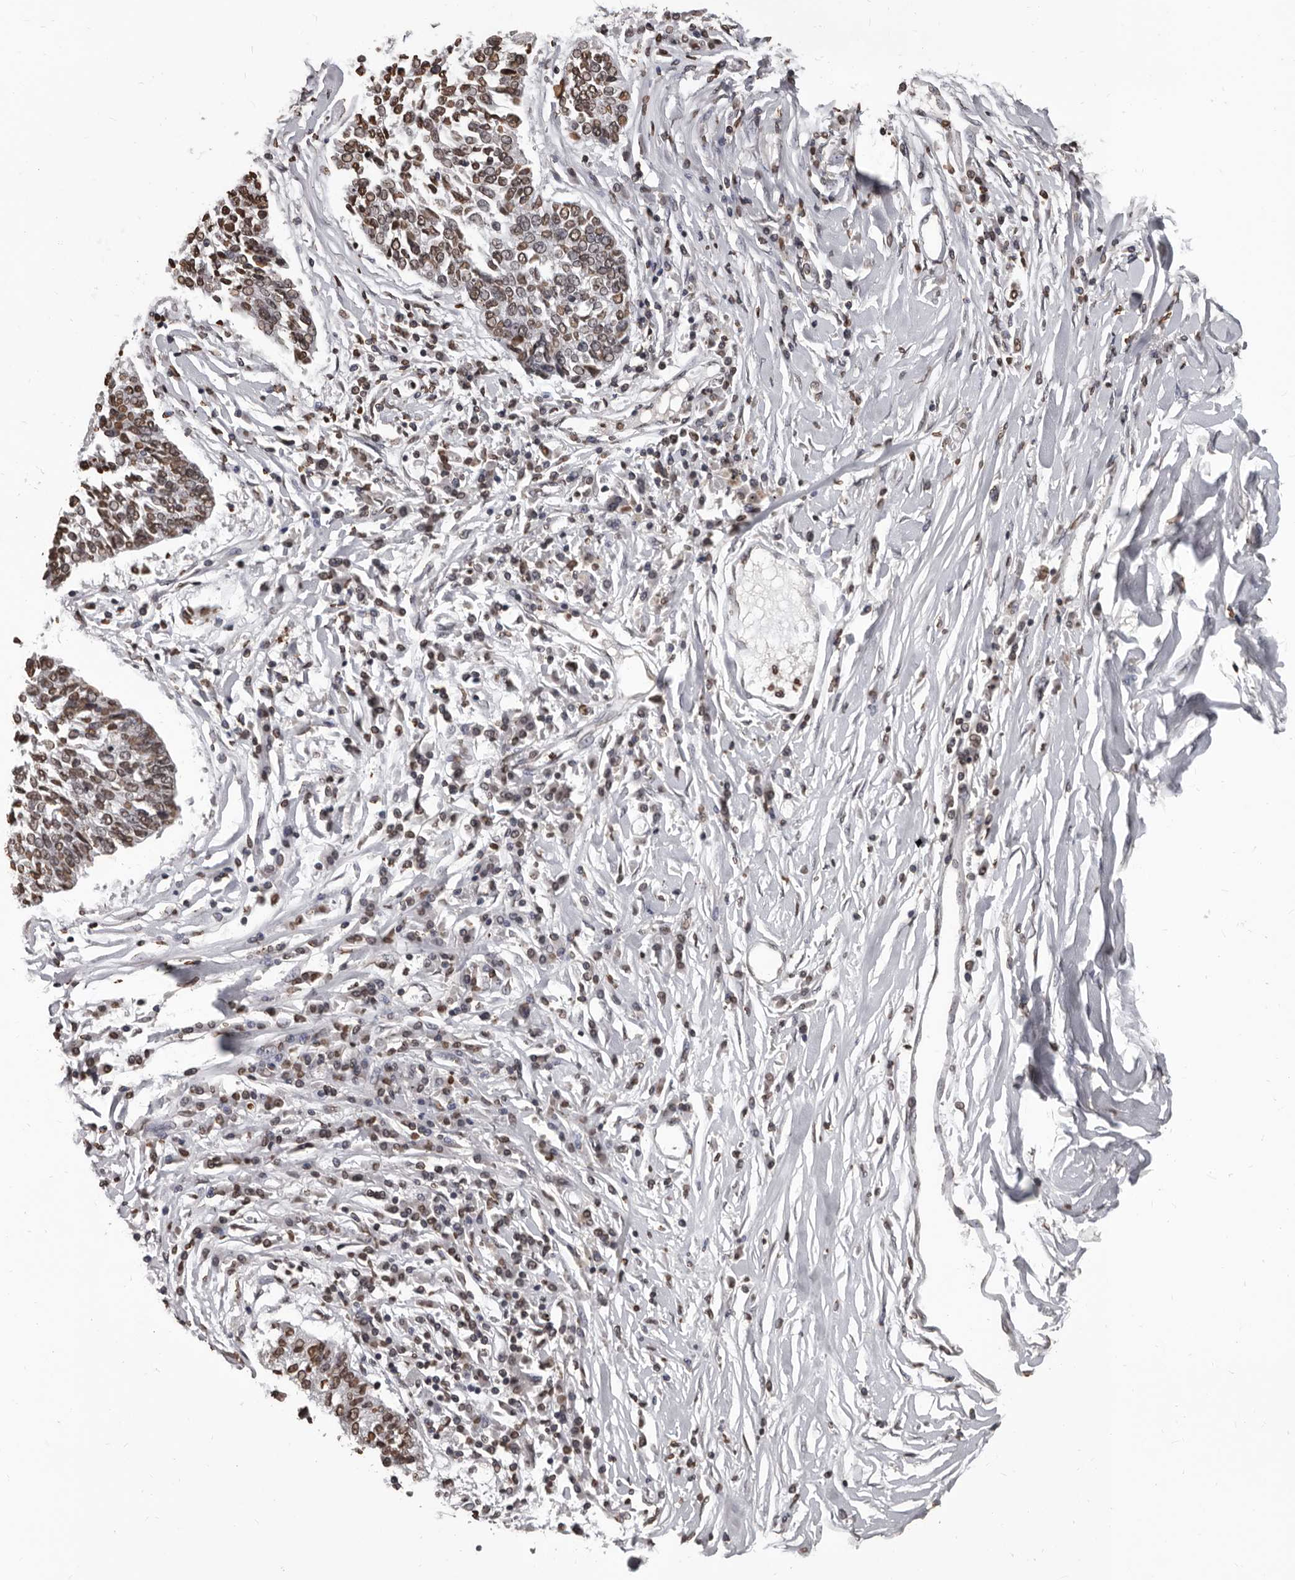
{"staining": {"intensity": "moderate", "quantity": ">75%", "location": "nuclear"}, "tissue": "lung cancer", "cell_type": "Tumor cells", "image_type": "cancer", "snomed": [{"axis": "morphology", "description": "Normal tissue, NOS"}, {"axis": "morphology", "description": "Squamous cell carcinoma, NOS"}, {"axis": "topography", "description": "Cartilage tissue"}, {"axis": "topography", "description": "Bronchus"}, {"axis": "topography", "description": "Lung"}, {"axis": "topography", "description": "Peripheral nerve tissue"}], "caption": "This is an image of immunohistochemistry (IHC) staining of lung cancer, which shows moderate positivity in the nuclear of tumor cells.", "gene": "AHR", "patient": {"sex": "female", "age": 49}}